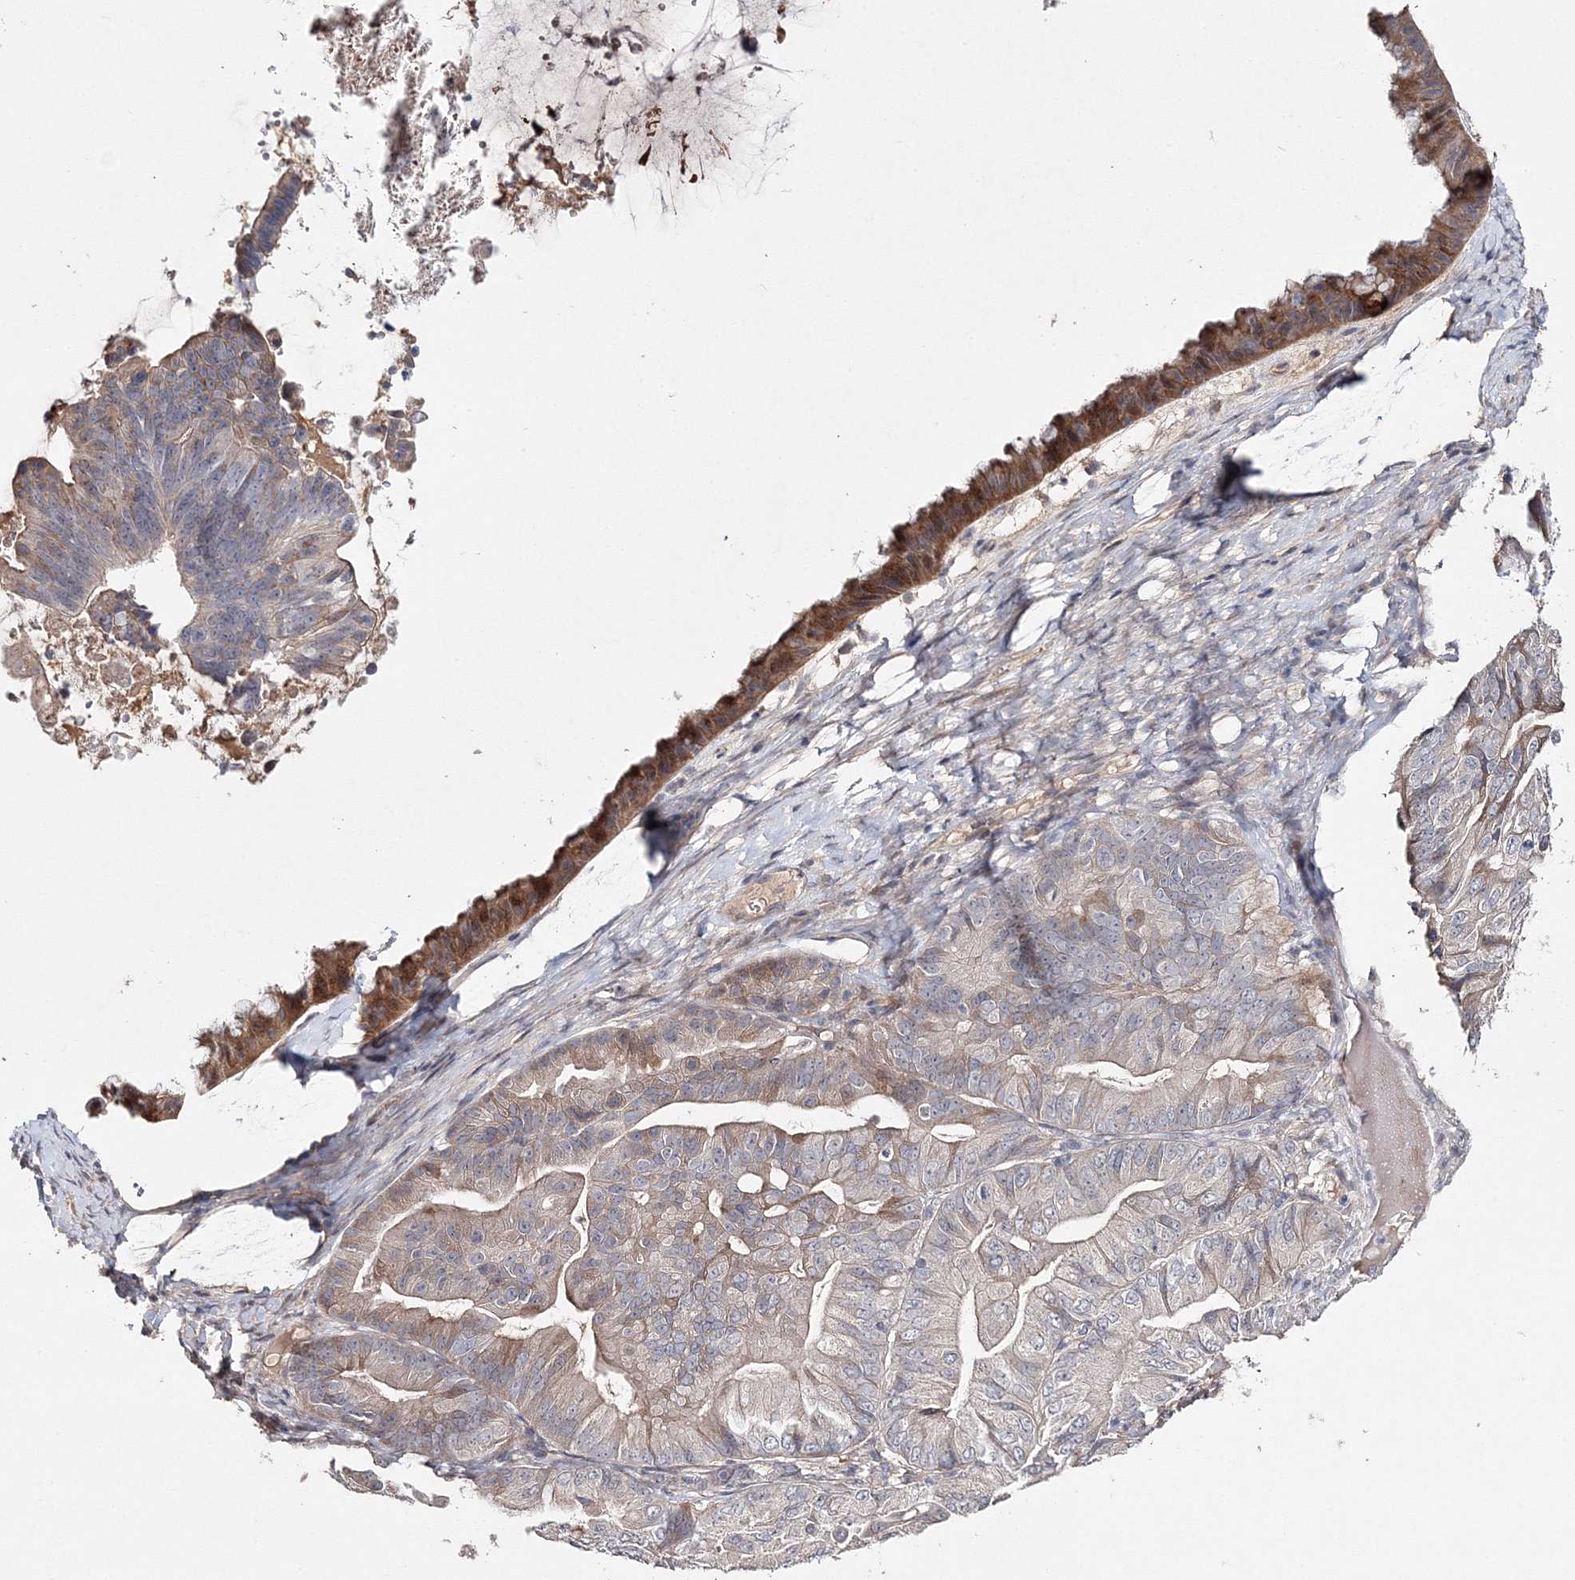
{"staining": {"intensity": "moderate", "quantity": "<25%", "location": "cytoplasmic/membranous"}, "tissue": "ovarian cancer", "cell_type": "Tumor cells", "image_type": "cancer", "snomed": [{"axis": "morphology", "description": "Cystadenocarcinoma, mucinous, NOS"}, {"axis": "topography", "description": "Ovary"}], "caption": "Human mucinous cystadenocarcinoma (ovarian) stained with a brown dye reveals moderate cytoplasmic/membranous positive expression in about <25% of tumor cells.", "gene": "GJB5", "patient": {"sex": "female", "age": 61}}